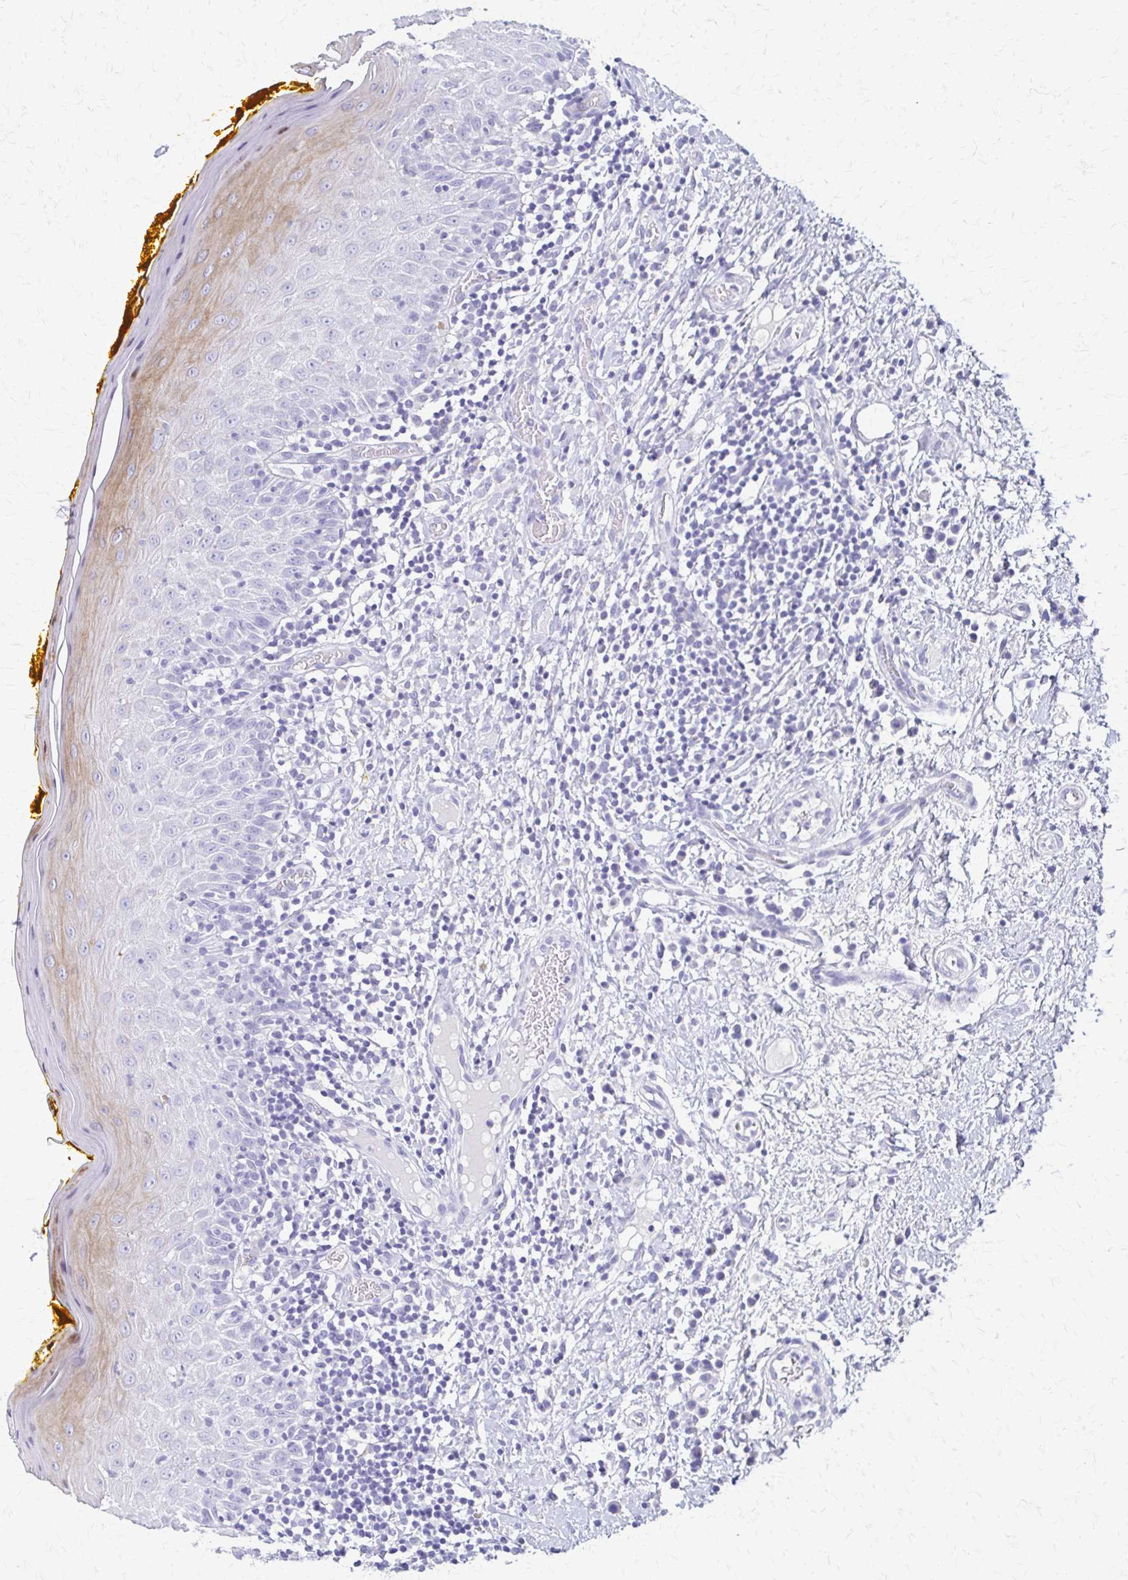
{"staining": {"intensity": "weak", "quantity": "<25%", "location": "cytoplasmic/membranous"}, "tissue": "oral mucosa", "cell_type": "Squamous epithelial cells", "image_type": "normal", "snomed": [{"axis": "morphology", "description": "Normal tissue, NOS"}, {"axis": "topography", "description": "Oral tissue"}, {"axis": "topography", "description": "Tounge, NOS"}], "caption": "A high-resolution photomicrograph shows IHC staining of unremarkable oral mucosa, which demonstrates no significant staining in squamous epithelial cells. The staining was performed using DAB (3,3'-diaminobenzidine) to visualize the protein expression in brown, while the nuclei were stained in blue with hematoxylin (Magnification: 20x).", "gene": "ZSCAN5B", "patient": {"sex": "female", "age": 58}}